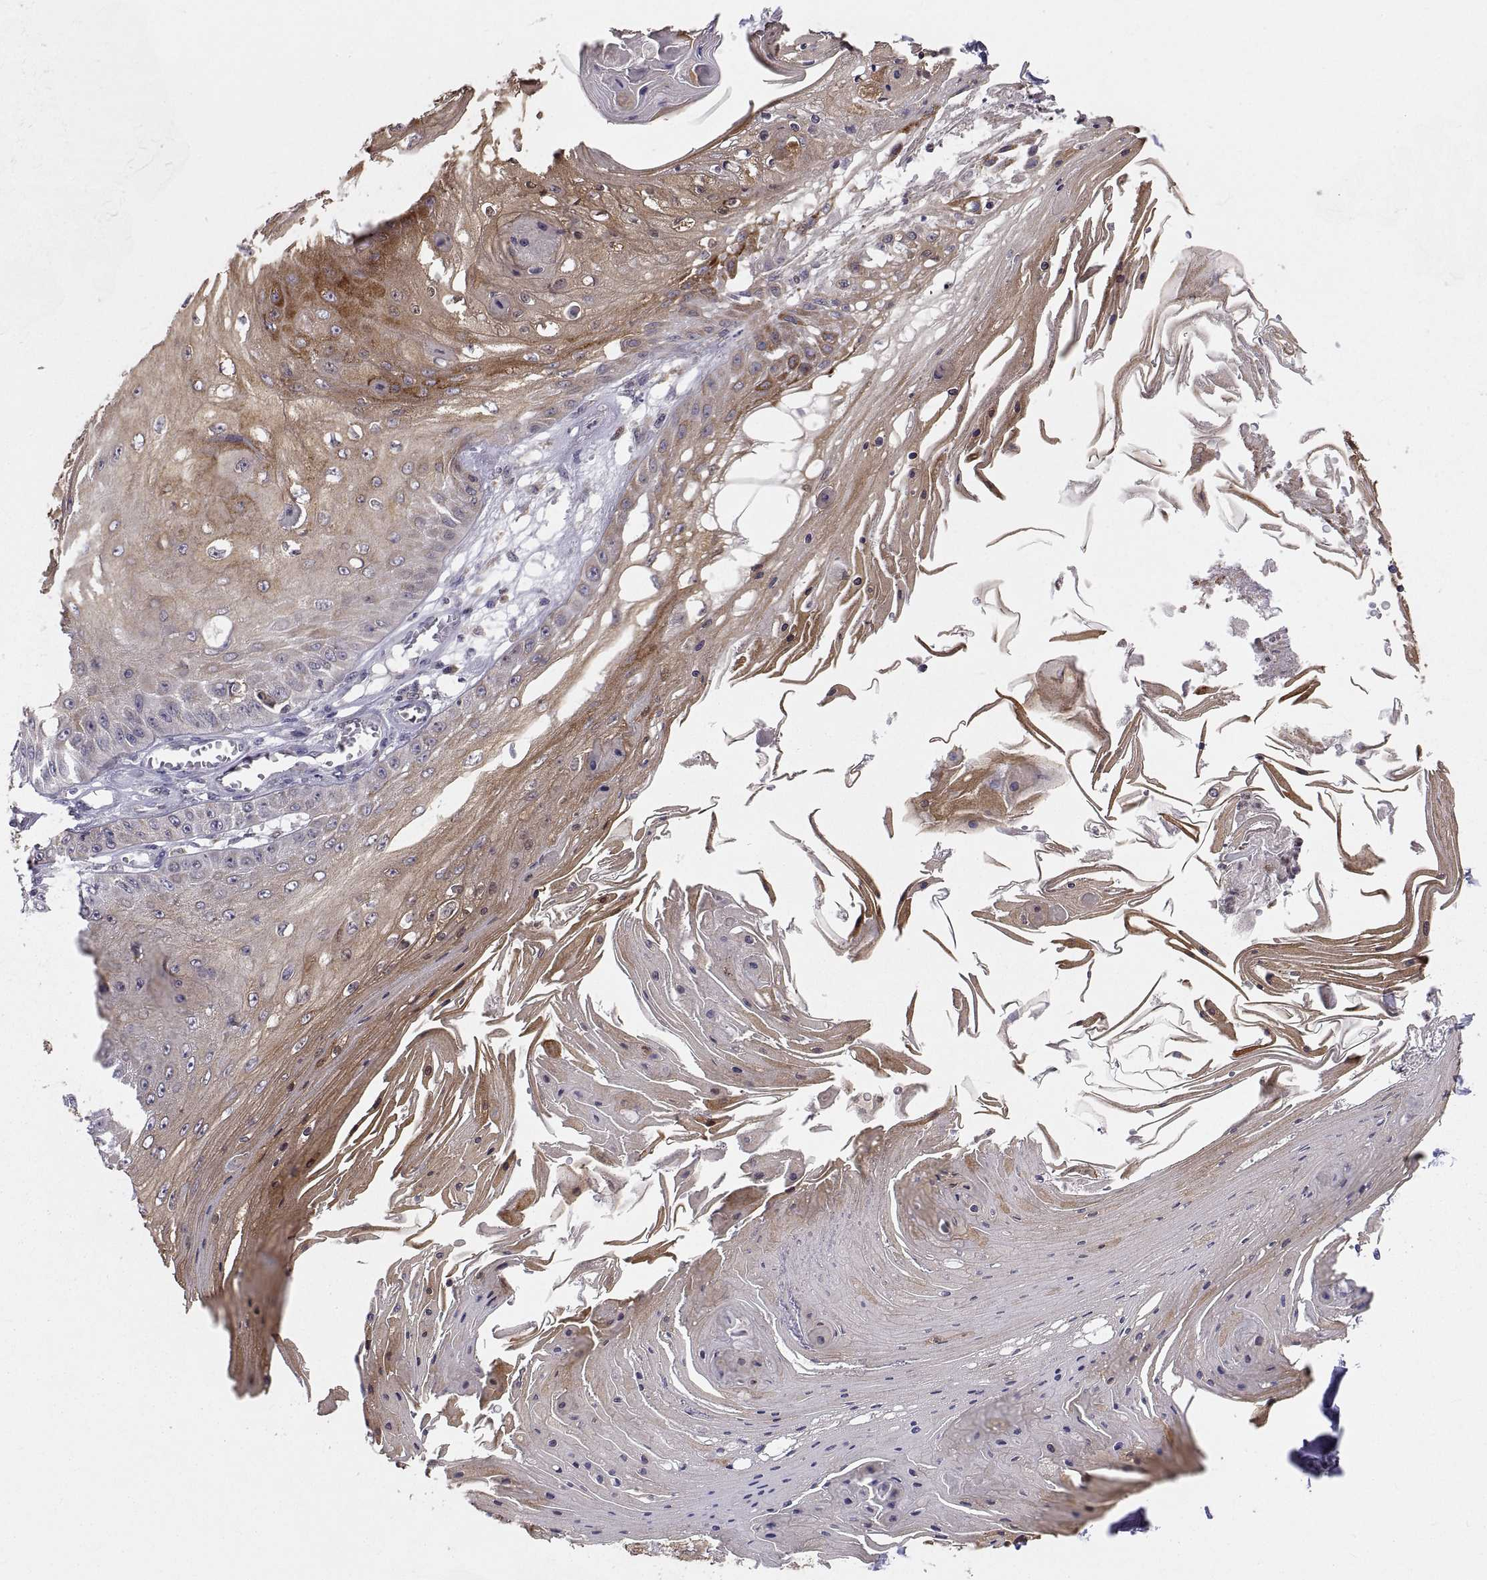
{"staining": {"intensity": "moderate", "quantity": "25%-75%", "location": "cytoplasmic/membranous"}, "tissue": "skin cancer", "cell_type": "Tumor cells", "image_type": "cancer", "snomed": [{"axis": "morphology", "description": "Squamous cell carcinoma, NOS"}, {"axis": "topography", "description": "Skin"}], "caption": "Immunohistochemistry of skin cancer (squamous cell carcinoma) demonstrates medium levels of moderate cytoplasmic/membranous staining in about 25%-75% of tumor cells.", "gene": "ERO1A", "patient": {"sex": "male", "age": 70}}